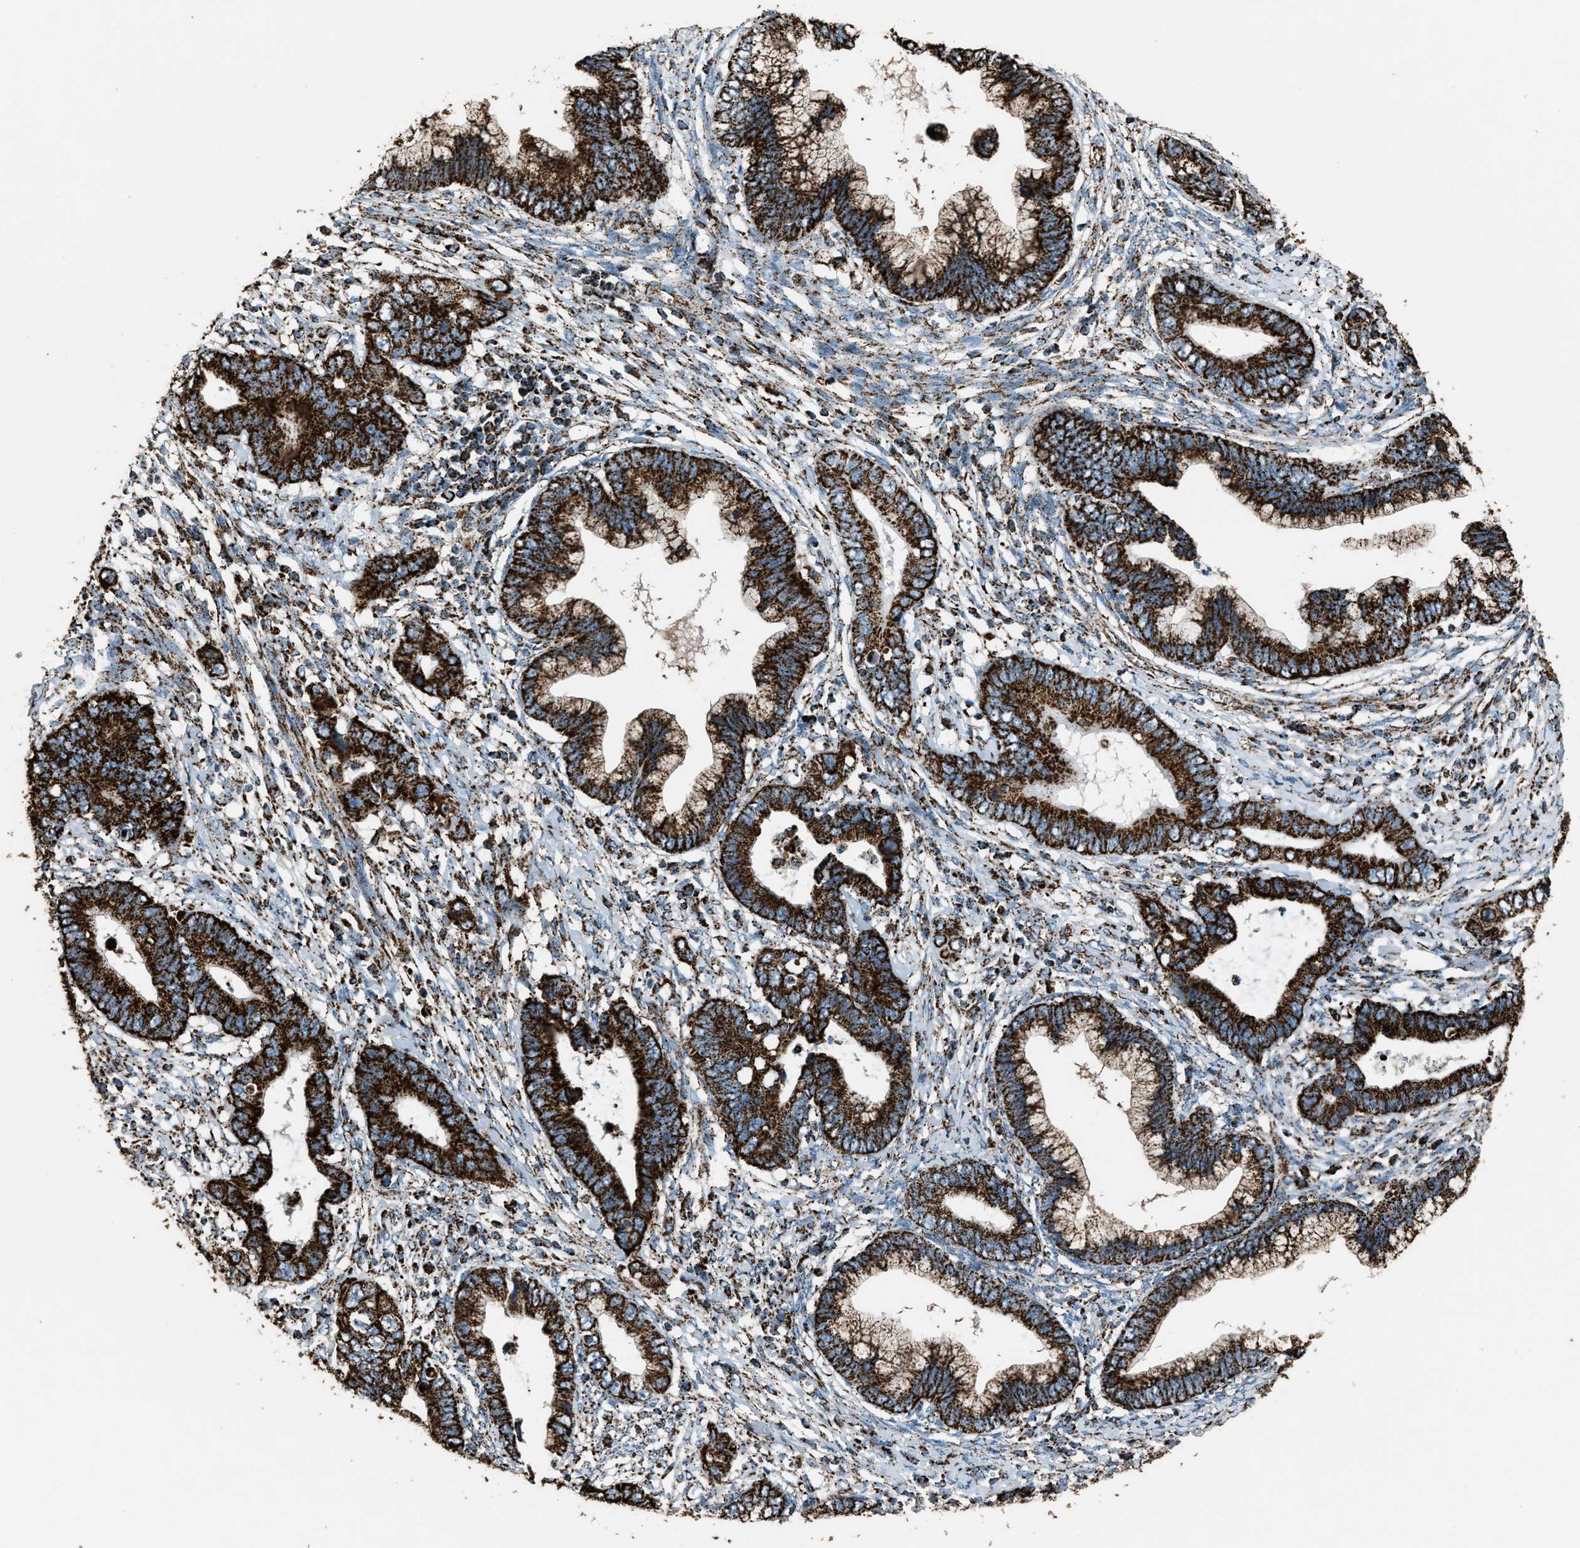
{"staining": {"intensity": "strong", "quantity": ">75%", "location": "cytoplasmic/membranous"}, "tissue": "cervical cancer", "cell_type": "Tumor cells", "image_type": "cancer", "snomed": [{"axis": "morphology", "description": "Adenocarcinoma, NOS"}, {"axis": "topography", "description": "Cervix"}], "caption": "Human cervical cancer stained for a protein (brown) reveals strong cytoplasmic/membranous positive positivity in about >75% of tumor cells.", "gene": "MDH2", "patient": {"sex": "female", "age": 44}}